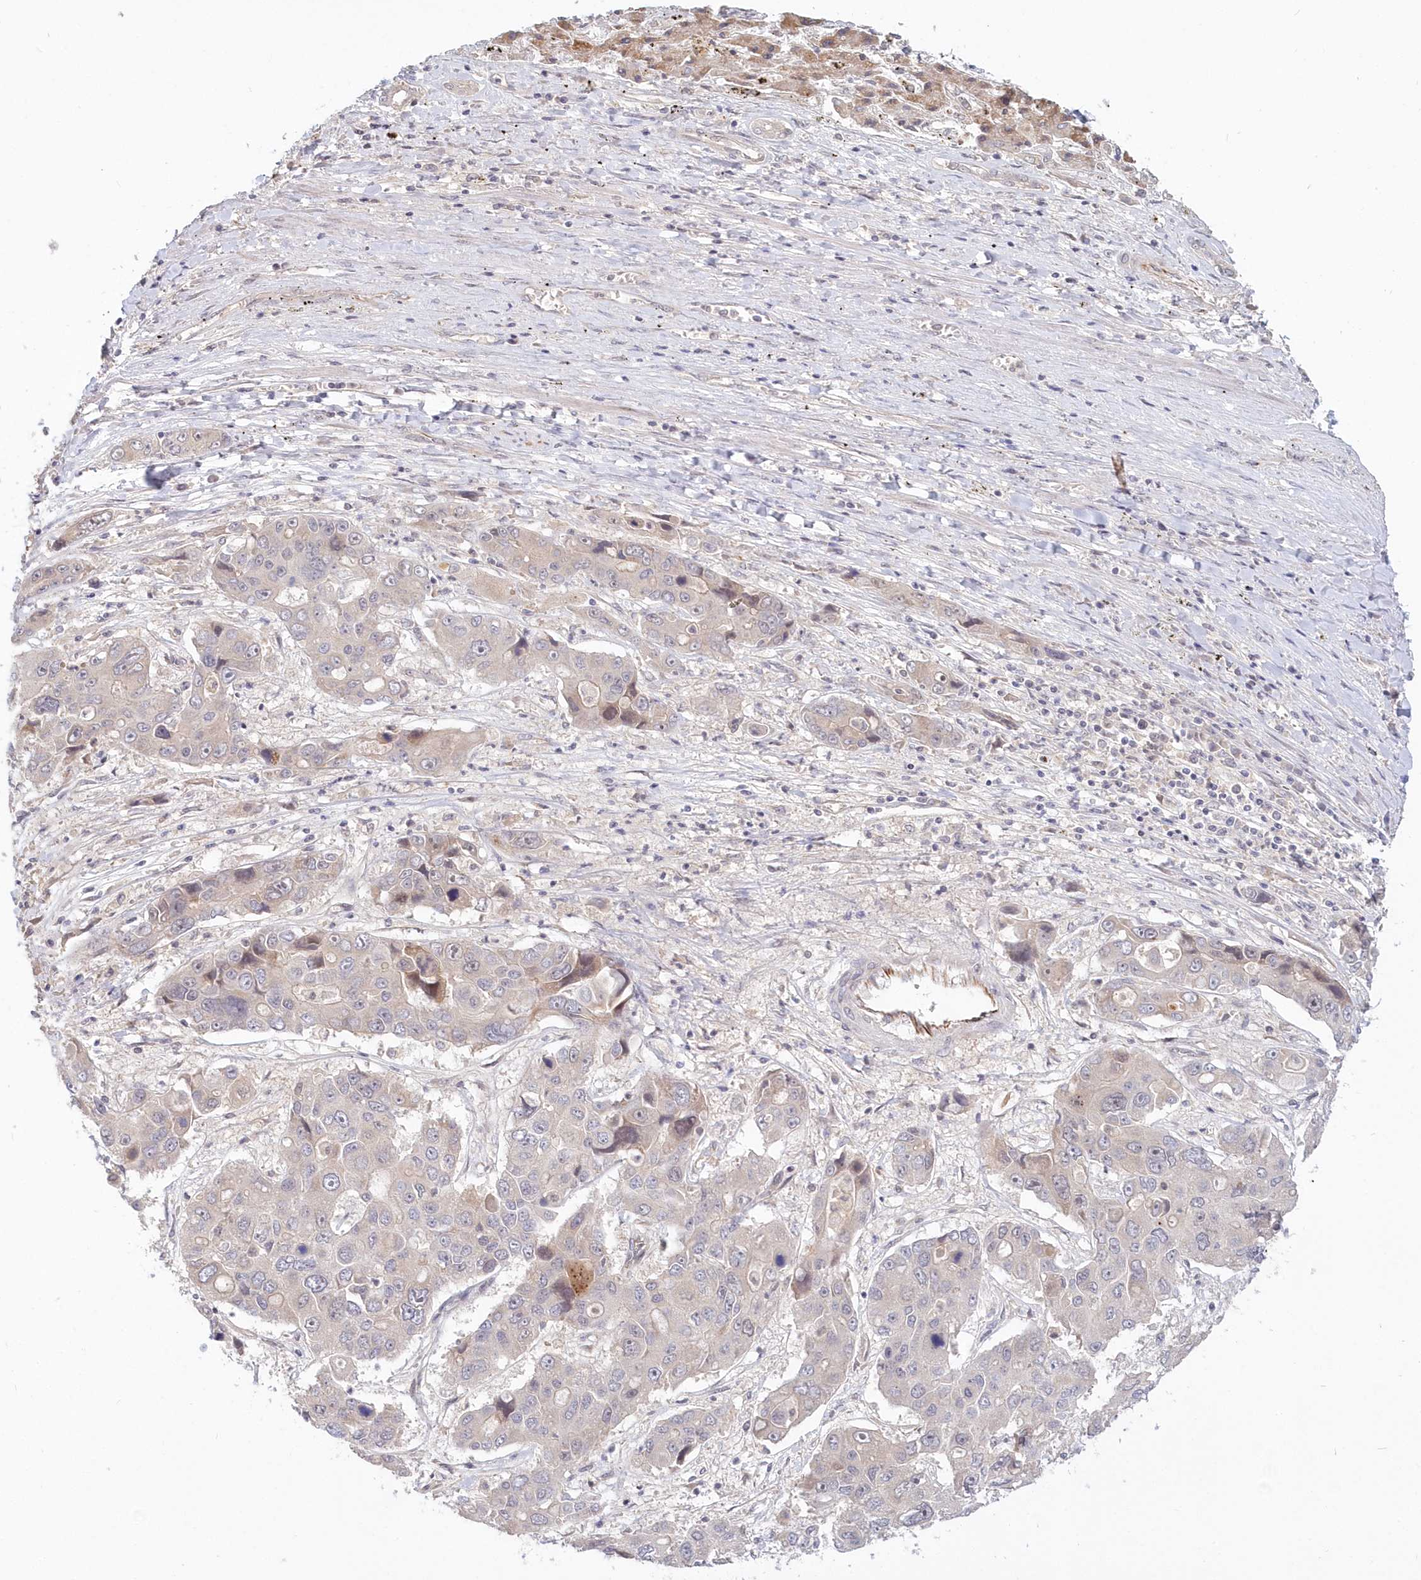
{"staining": {"intensity": "negative", "quantity": "none", "location": "none"}, "tissue": "liver cancer", "cell_type": "Tumor cells", "image_type": "cancer", "snomed": [{"axis": "morphology", "description": "Cholangiocarcinoma"}, {"axis": "topography", "description": "Liver"}], "caption": "Tumor cells show no significant expression in liver cancer.", "gene": "KATNA1", "patient": {"sex": "male", "age": 67}}